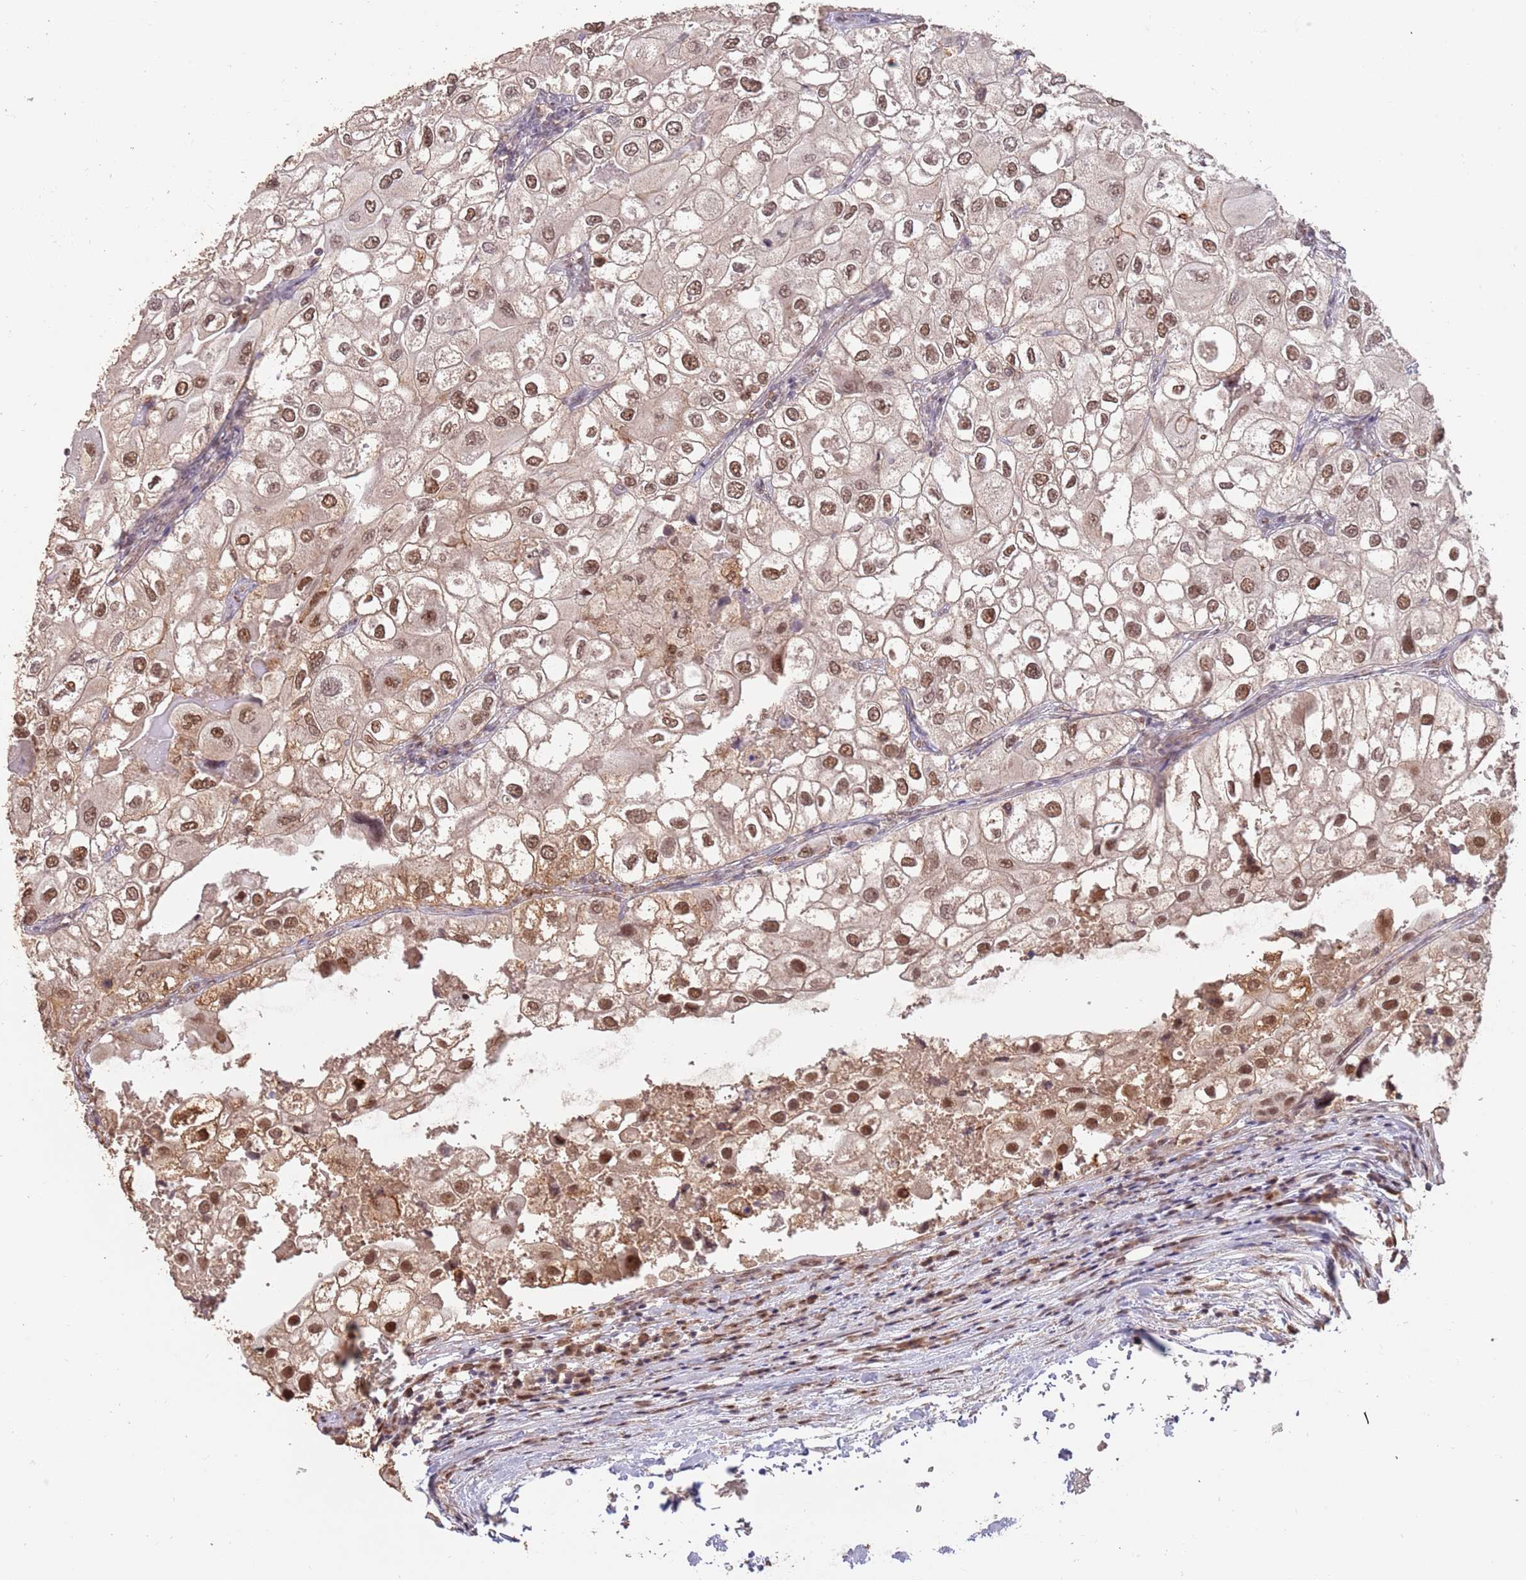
{"staining": {"intensity": "moderate", "quantity": "25%-75%", "location": "cytoplasmic/membranous,nuclear"}, "tissue": "urothelial cancer", "cell_type": "Tumor cells", "image_type": "cancer", "snomed": [{"axis": "morphology", "description": "Urothelial carcinoma, High grade"}, {"axis": "topography", "description": "Urinary bladder"}], "caption": "Immunohistochemistry (DAB (3,3'-diaminobenzidine)) staining of urothelial cancer exhibits moderate cytoplasmic/membranous and nuclear protein staining in approximately 25%-75% of tumor cells.", "gene": "RFXANK", "patient": {"sex": "male", "age": 64}}